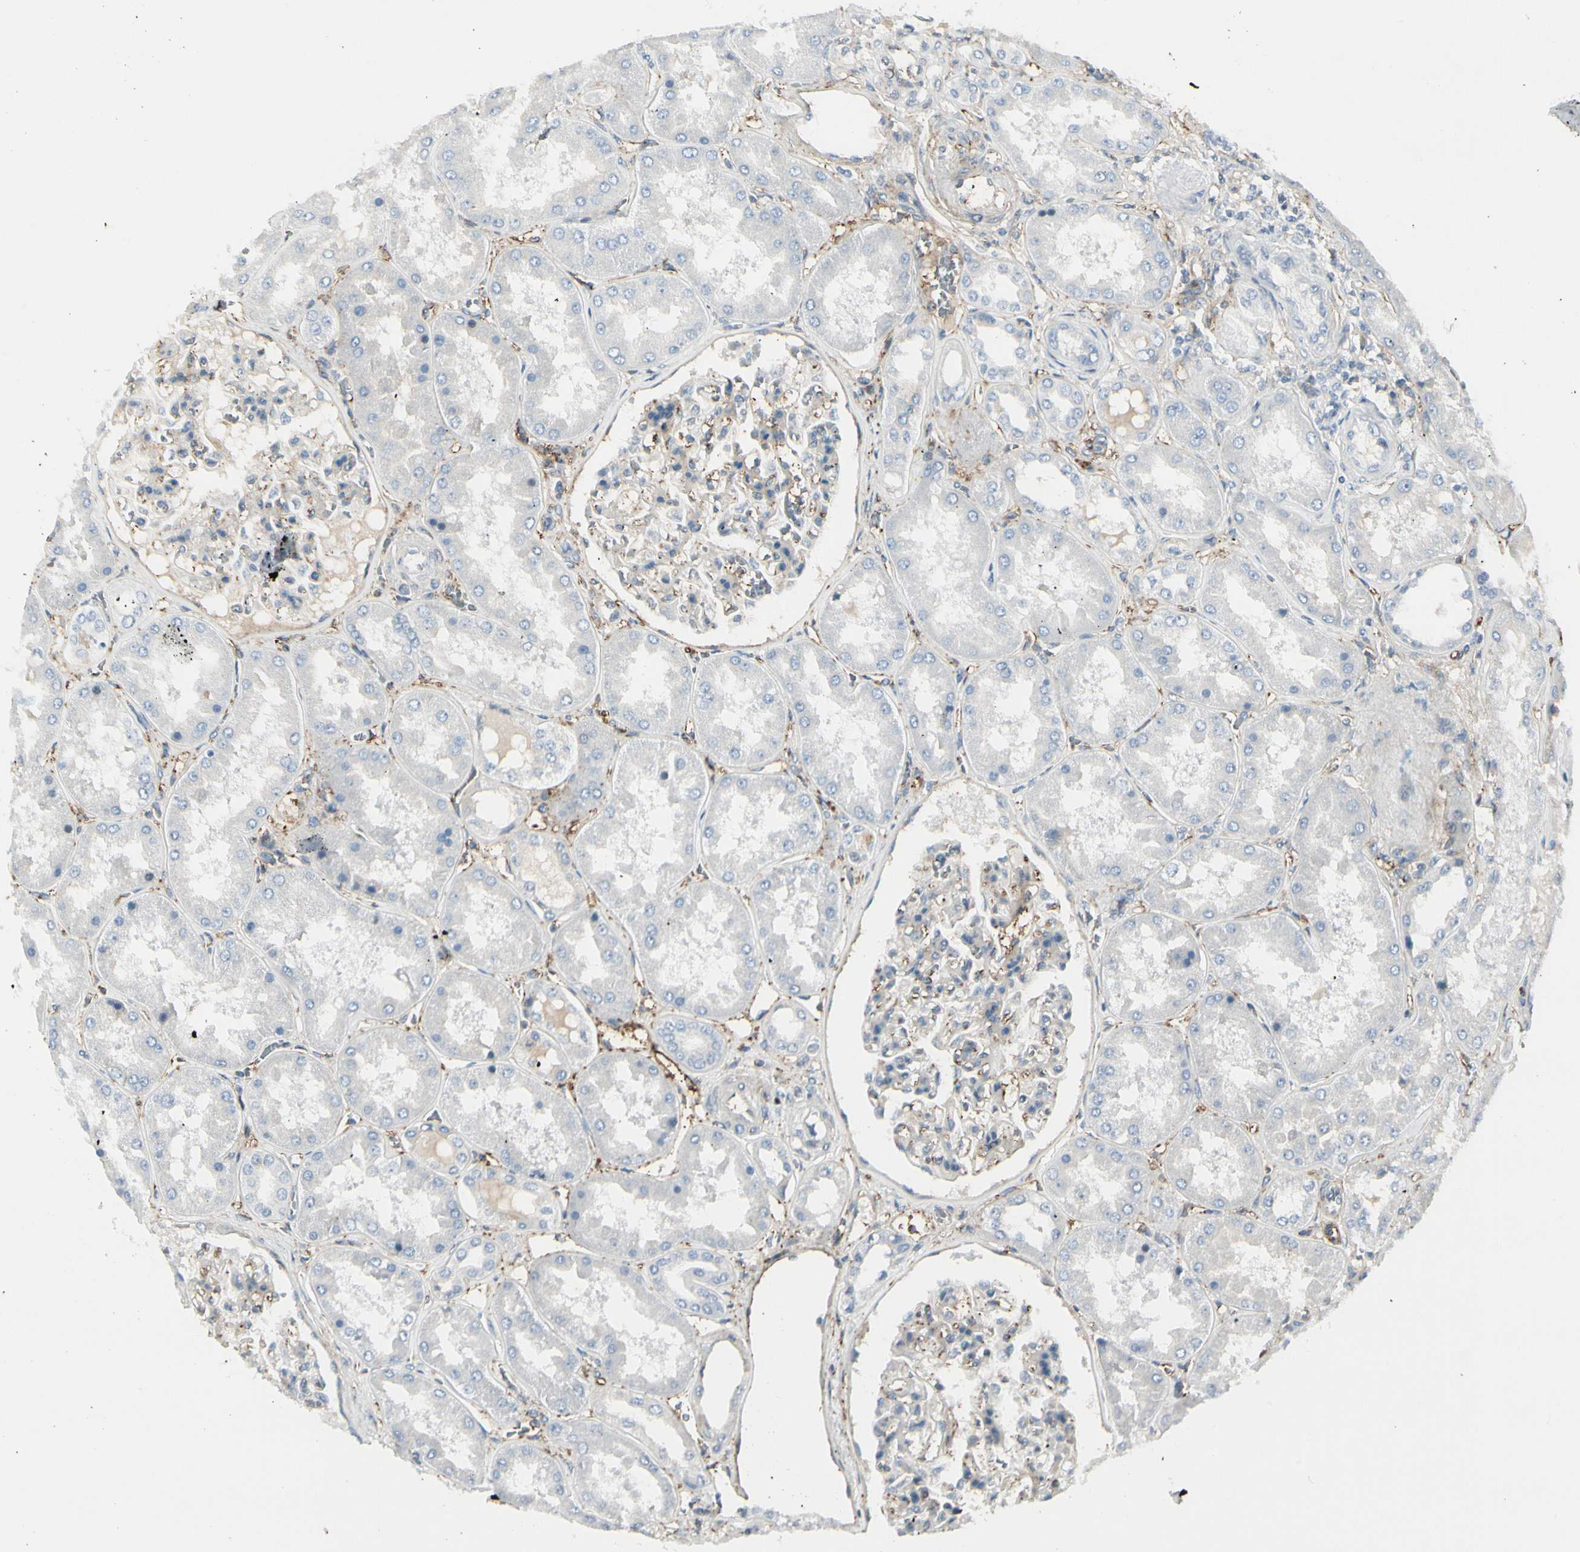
{"staining": {"intensity": "negative", "quantity": "none", "location": "none"}, "tissue": "kidney", "cell_type": "Cells in glomeruli", "image_type": "normal", "snomed": [{"axis": "morphology", "description": "Normal tissue, NOS"}, {"axis": "topography", "description": "Kidney"}], "caption": "Cells in glomeruli show no significant protein positivity in normal kidney. (Stains: DAB IHC with hematoxylin counter stain, Microscopy: brightfield microscopy at high magnification).", "gene": "CACNA2D1", "patient": {"sex": "female", "age": 56}}